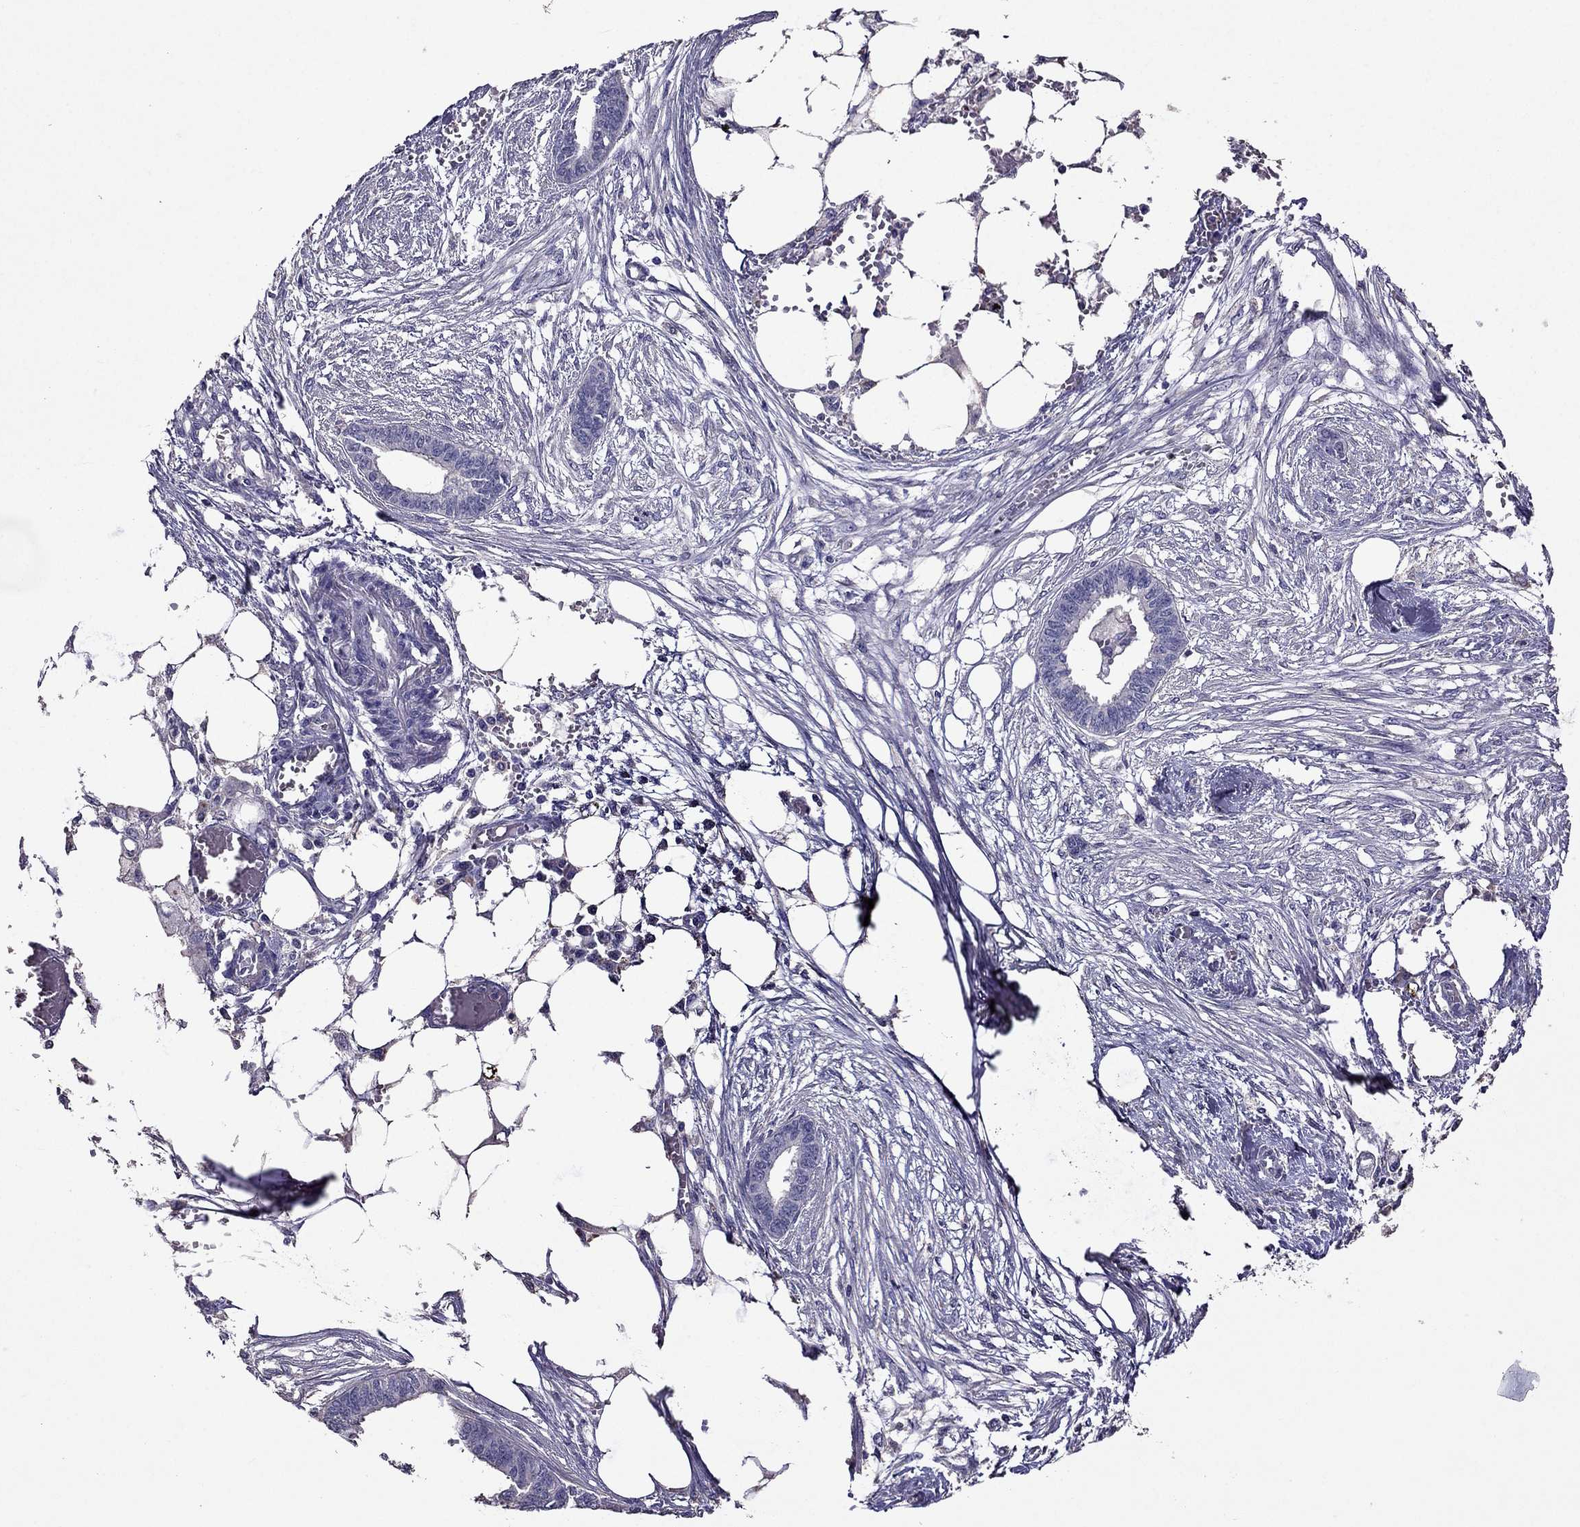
{"staining": {"intensity": "negative", "quantity": "none", "location": "none"}, "tissue": "endometrial cancer", "cell_type": "Tumor cells", "image_type": "cancer", "snomed": [{"axis": "morphology", "description": "Adenocarcinoma, NOS"}, {"axis": "morphology", "description": "Adenocarcinoma, metastatic, NOS"}, {"axis": "topography", "description": "Adipose tissue"}, {"axis": "topography", "description": "Endometrium"}], "caption": "IHC of metastatic adenocarcinoma (endometrial) demonstrates no expression in tumor cells.", "gene": "NKX3-1", "patient": {"sex": "female", "age": 67}}